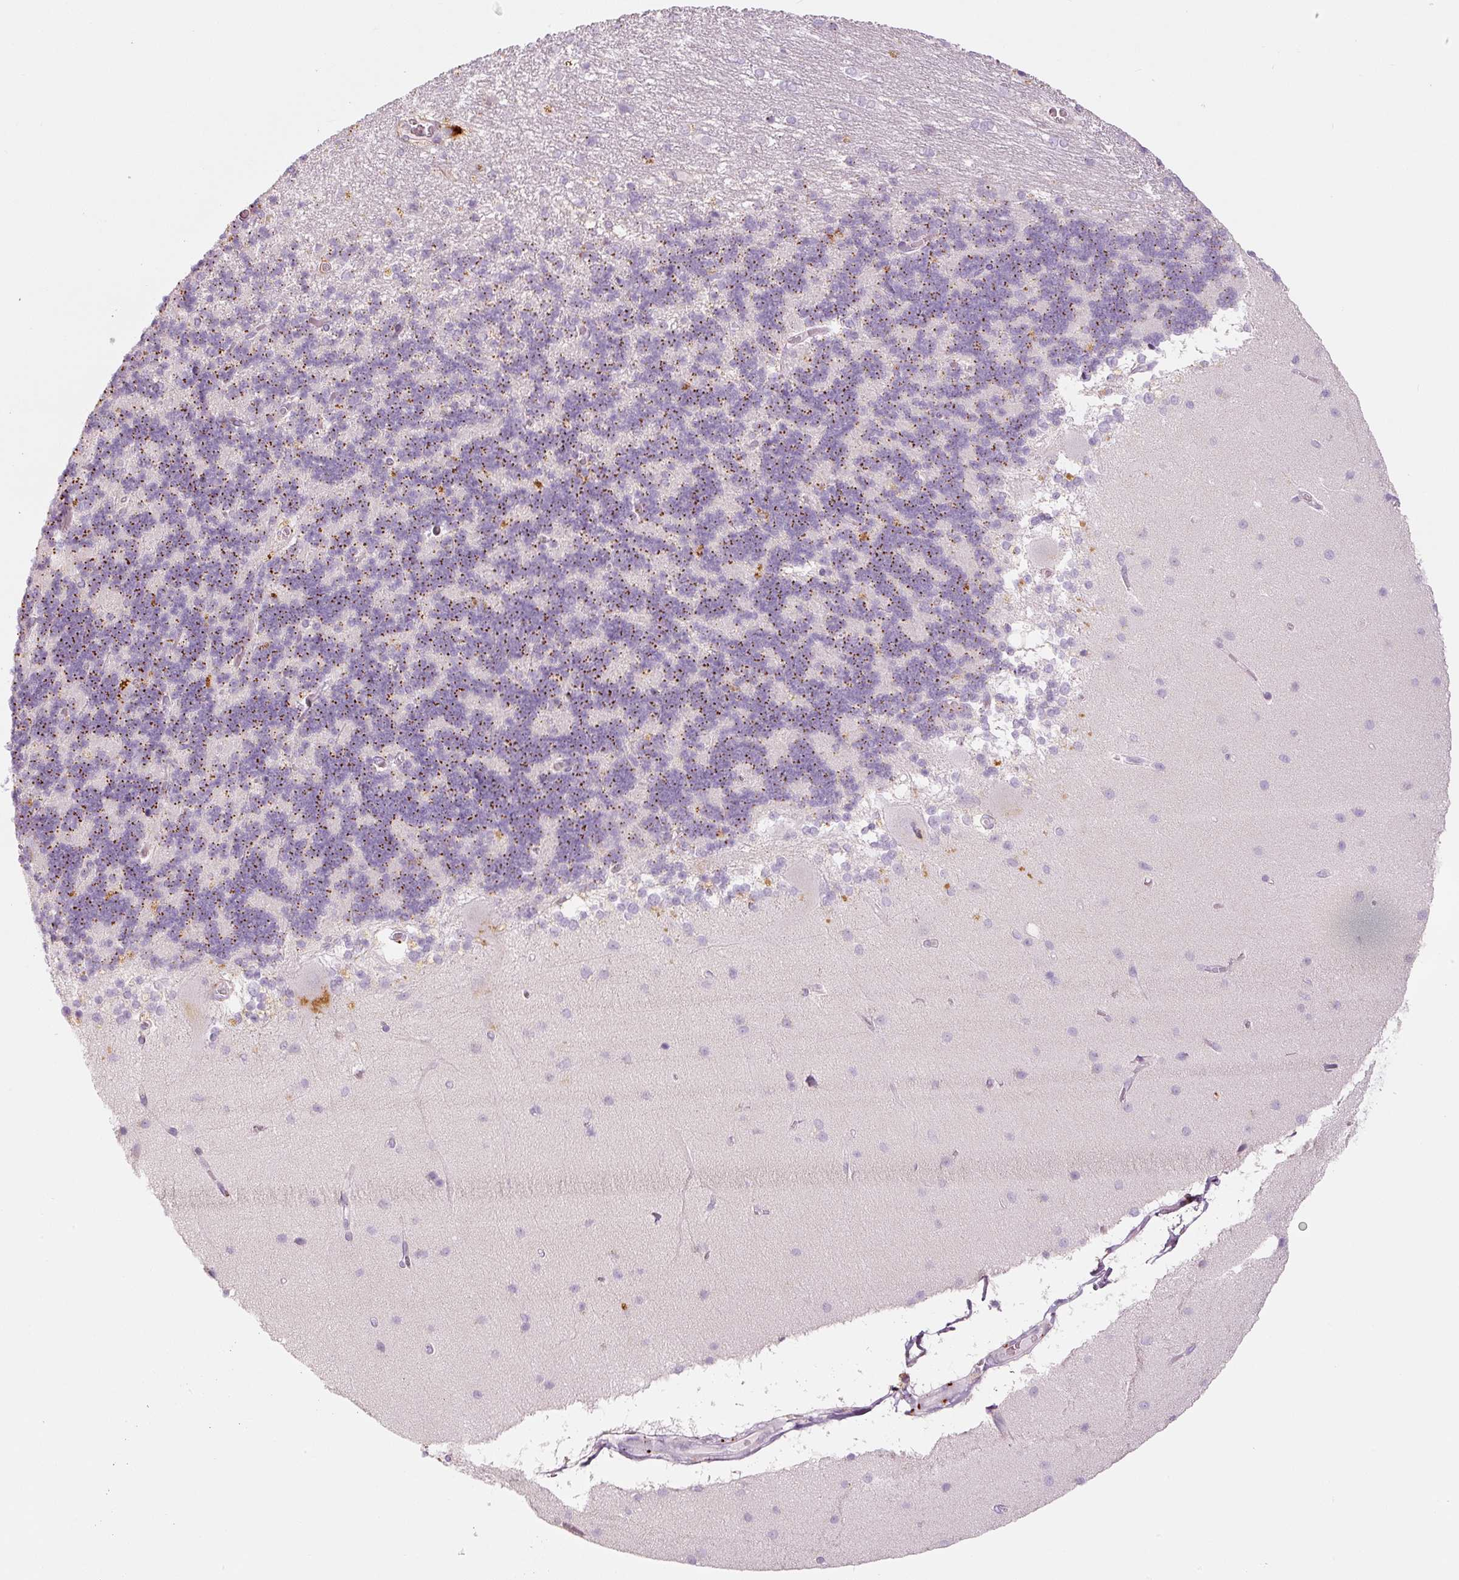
{"staining": {"intensity": "negative", "quantity": "none", "location": "none"}, "tissue": "cerebellum", "cell_type": "Cells in granular layer", "image_type": "normal", "snomed": [{"axis": "morphology", "description": "Normal tissue, NOS"}, {"axis": "topography", "description": "Cerebellum"}], "caption": "Immunohistochemistry photomicrograph of unremarkable cerebellum: cerebellum stained with DAB shows no significant protein staining in cells in granular layer. The staining is performed using DAB brown chromogen with nuclei counter-stained in using hematoxylin.", "gene": "LECT2", "patient": {"sex": "female", "age": 54}}